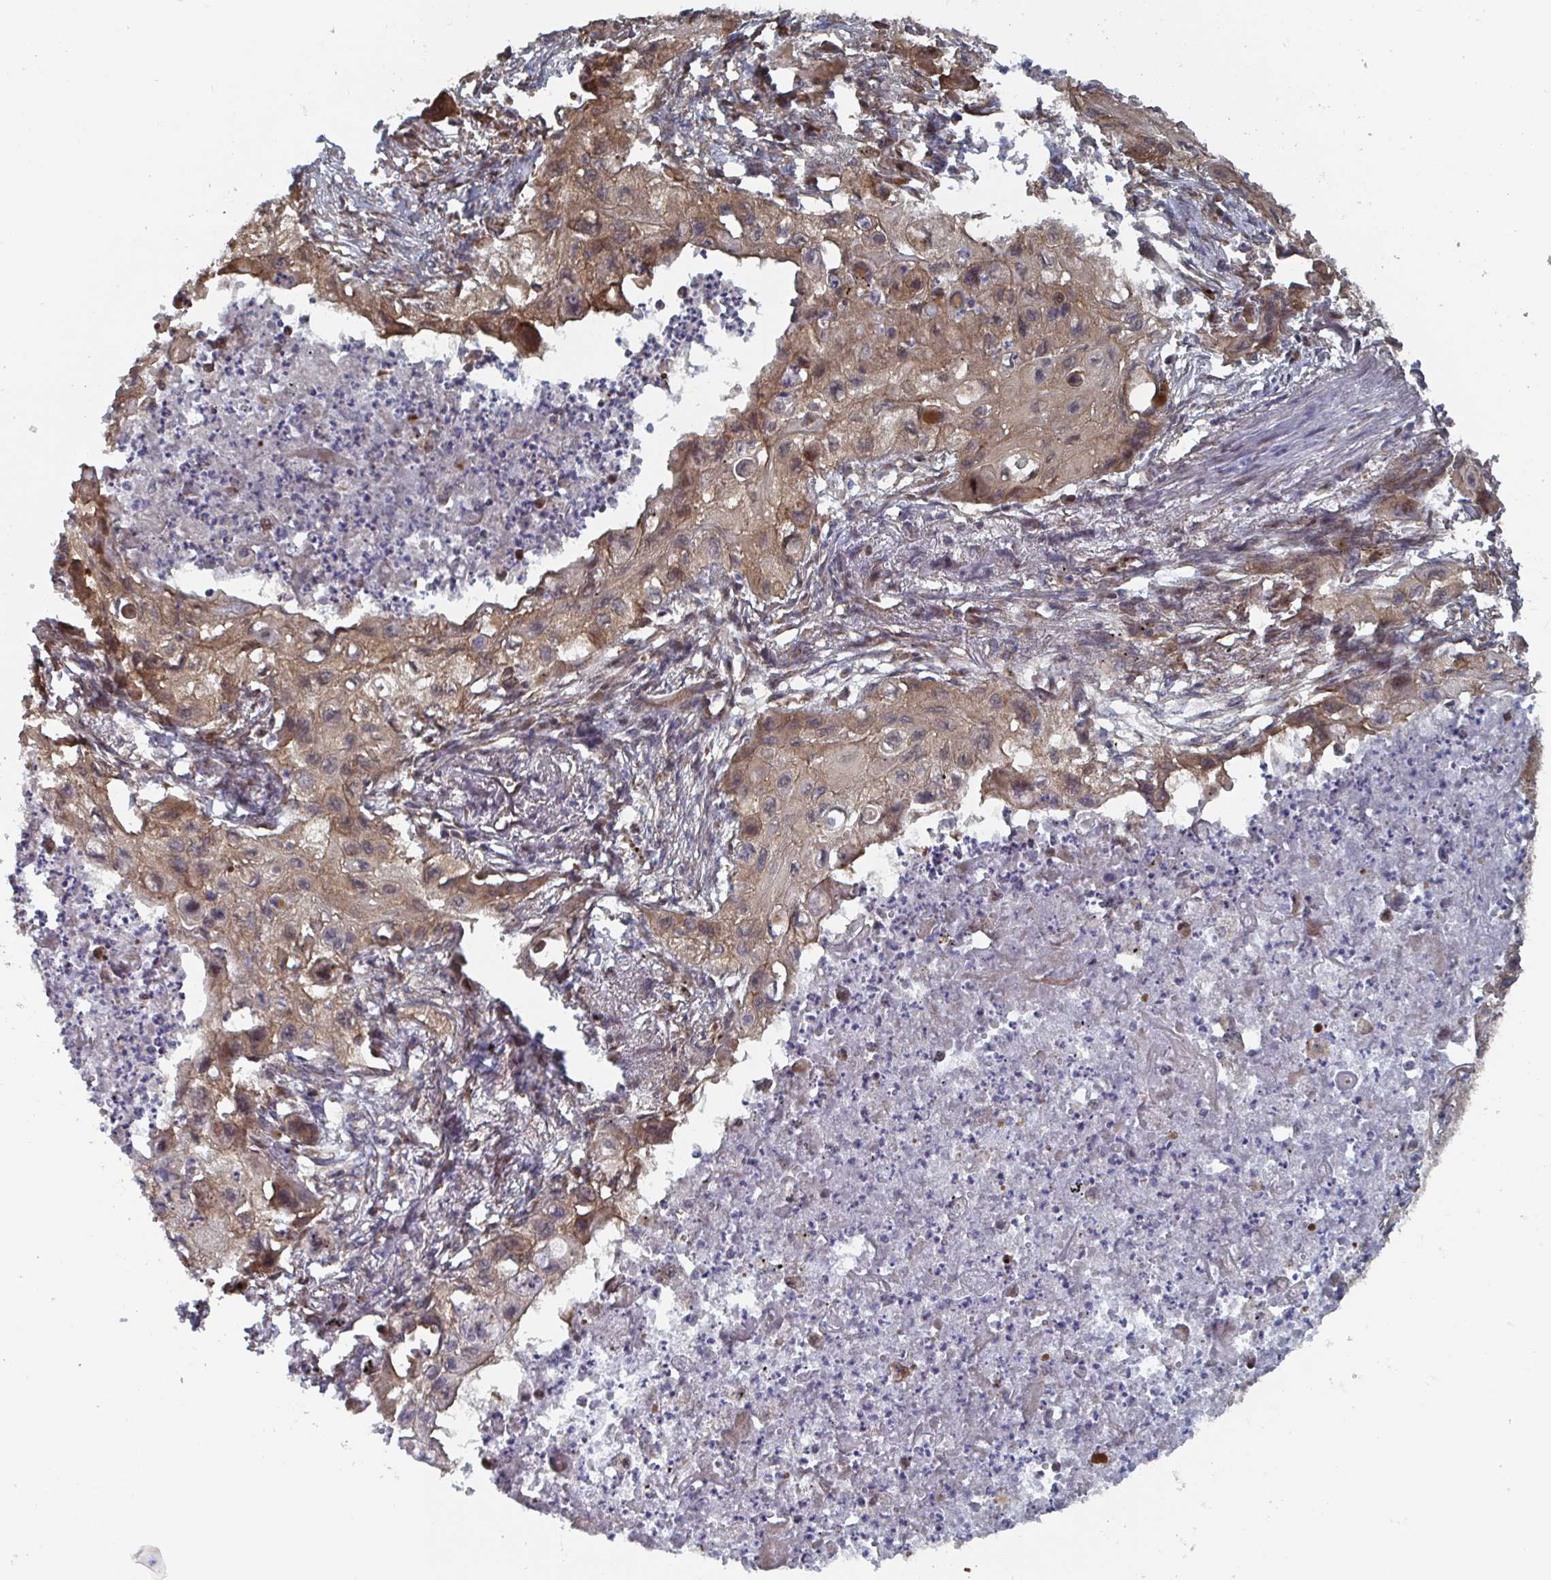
{"staining": {"intensity": "moderate", "quantity": ">75%", "location": "cytoplasmic/membranous"}, "tissue": "lung cancer", "cell_type": "Tumor cells", "image_type": "cancer", "snomed": [{"axis": "morphology", "description": "Squamous cell carcinoma, NOS"}, {"axis": "topography", "description": "Lung"}], "caption": "Lung cancer (squamous cell carcinoma) was stained to show a protein in brown. There is medium levels of moderate cytoplasmic/membranous expression in about >75% of tumor cells. Nuclei are stained in blue.", "gene": "DVL3", "patient": {"sex": "male", "age": 71}}